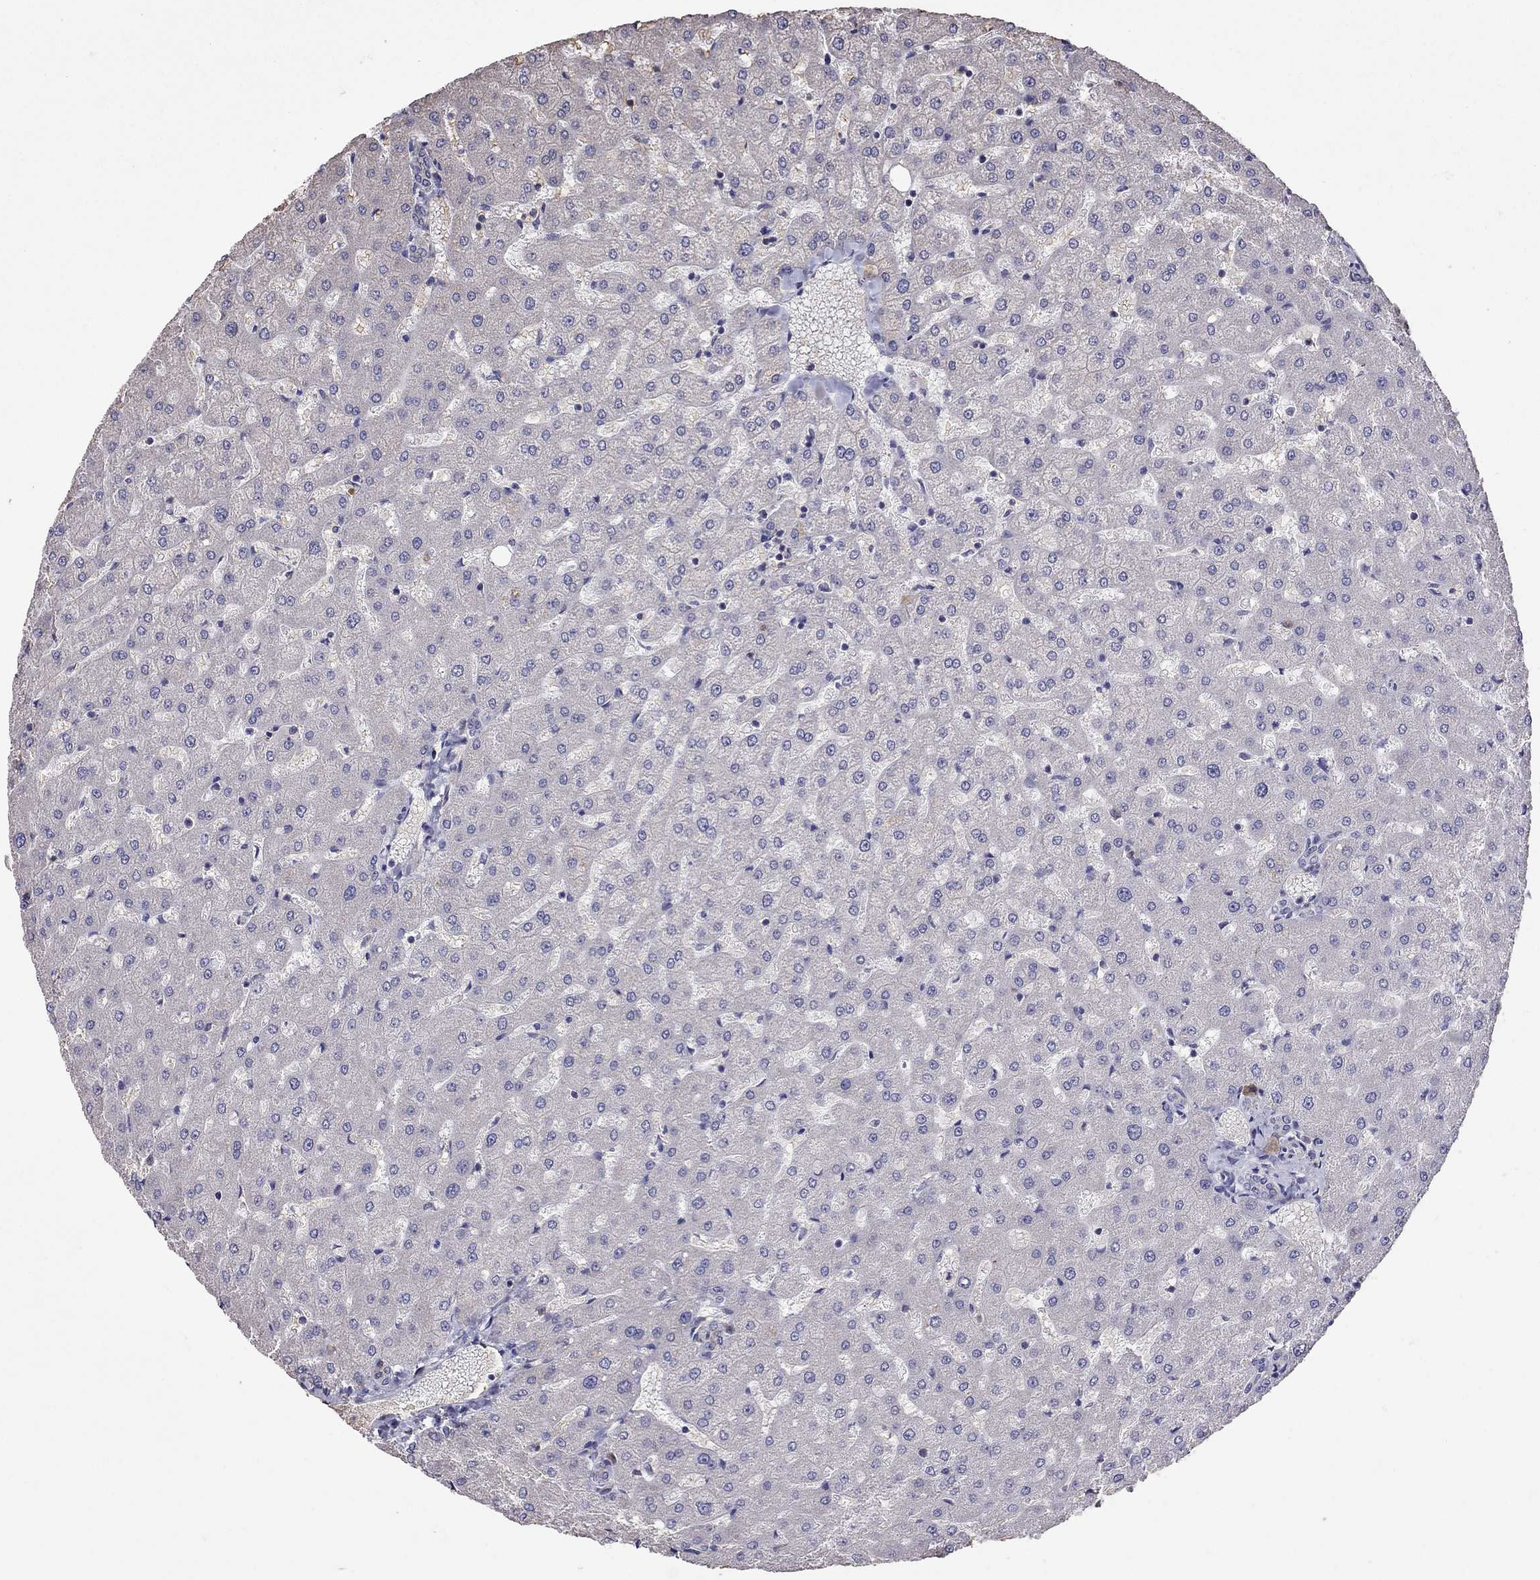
{"staining": {"intensity": "negative", "quantity": "none", "location": "none"}, "tissue": "liver", "cell_type": "Cholangiocytes", "image_type": "normal", "snomed": [{"axis": "morphology", "description": "Normal tissue, NOS"}, {"axis": "topography", "description": "Liver"}], "caption": "A histopathology image of human liver is negative for staining in cholangiocytes. The staining was performed using DAB to visualize the protein expression in brown, while the nuclei were stained in blue with hematoxylin (Magnification: 20x).", "gene": "ADAM28", "patient": {"sex": "female", "age": 50}}